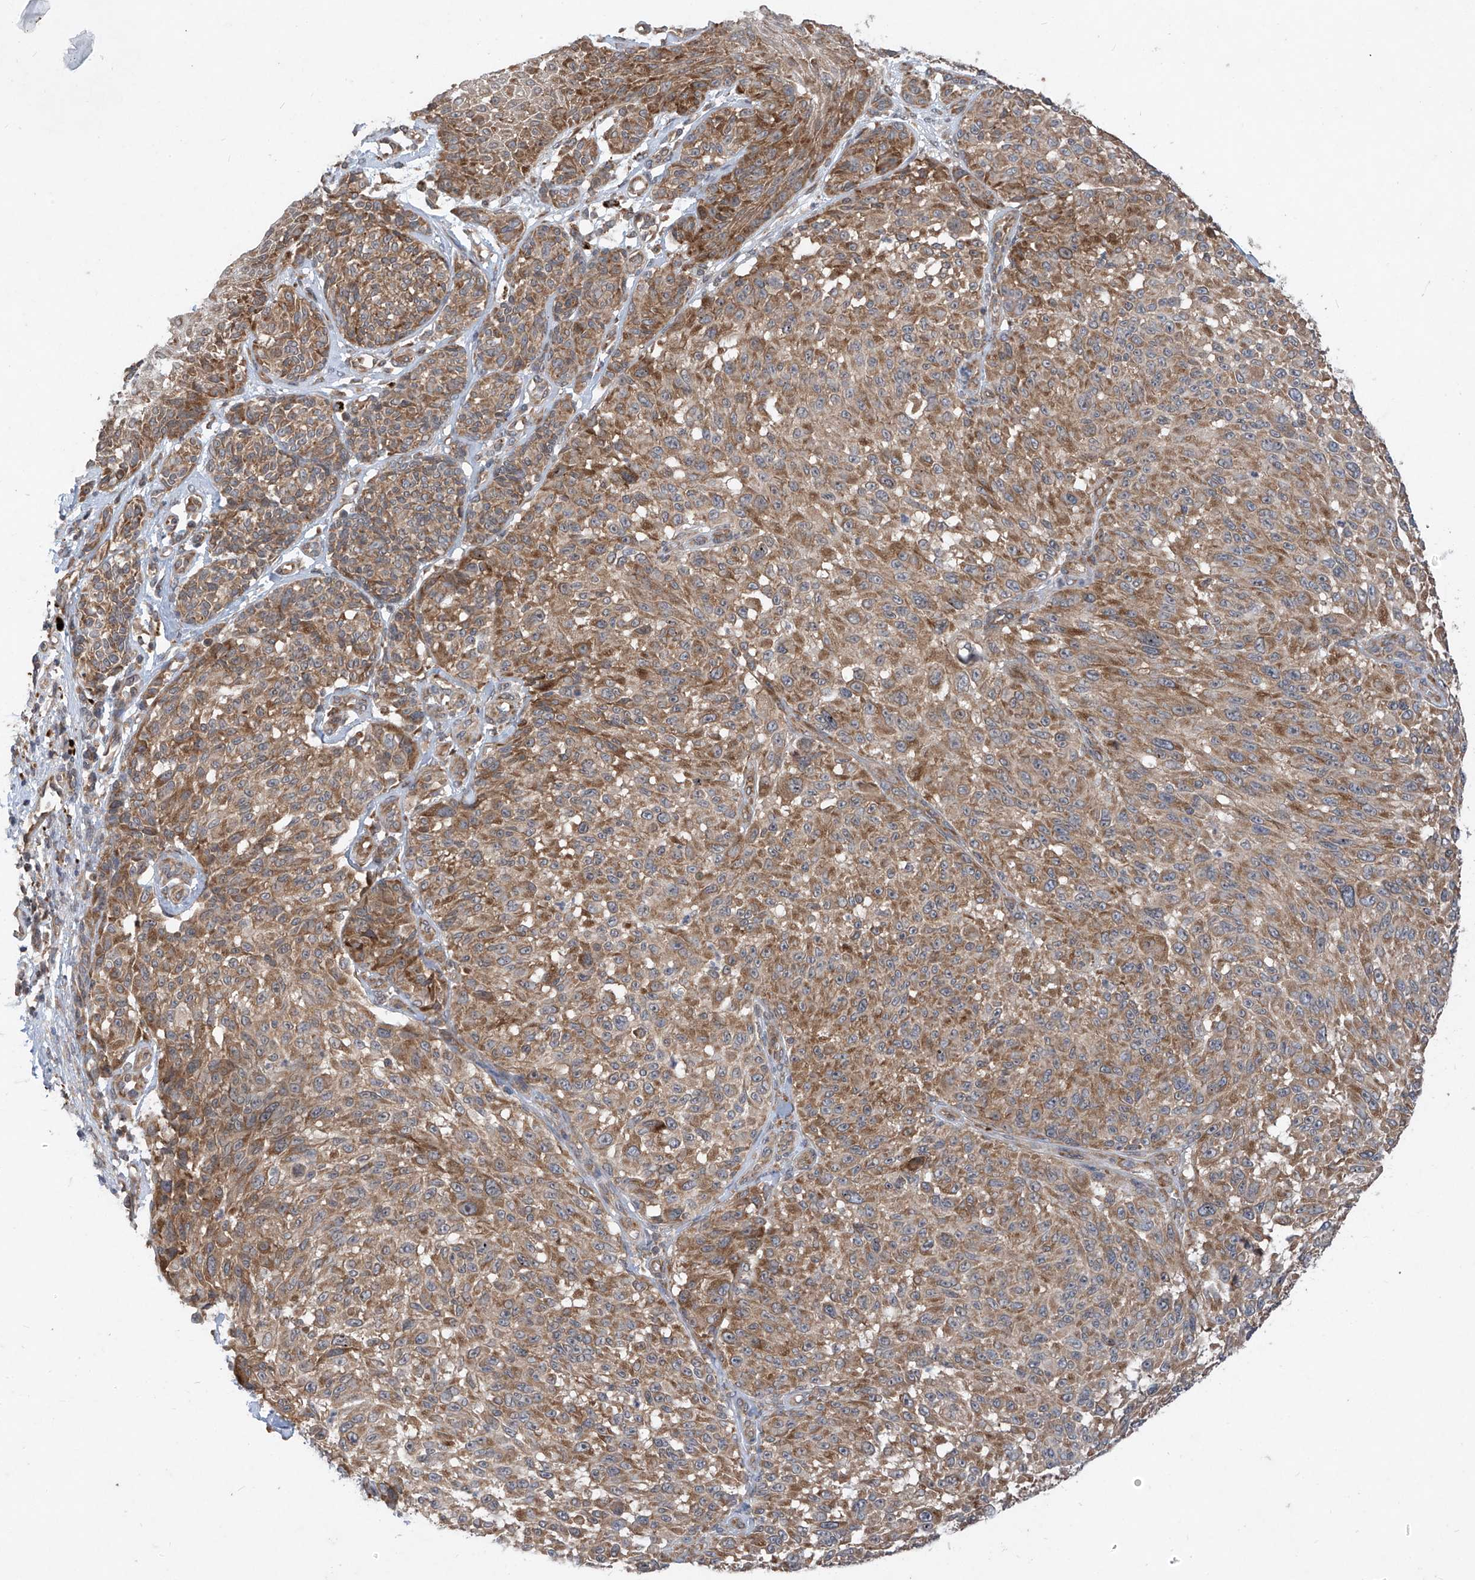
{"staining": {"intensity": "moderate", "quantity": ">75%", "location": "cytoplasmic/membranous"}, "tissue": "melanoma", "cell_type": "Tumor cells", "image_type": "cancer", "snomed": [{"axis": "morphology", "description": "Malignant melanoma, NOS"}, {"axis": "topography", "description": "Skin"}], "caption": "Immunohistochemistry (IHC) micrograph of neoplastic tissue: human malignant melanoma stained using IHC displays medium levels of moderate protein expression localized specifically in the cytoplasmic/membranous of tumor cells, appearing as a cytoplasmic/membranous brown color.", "gene": "RPL34", "patient": {"sex": "male", "age": 83}}